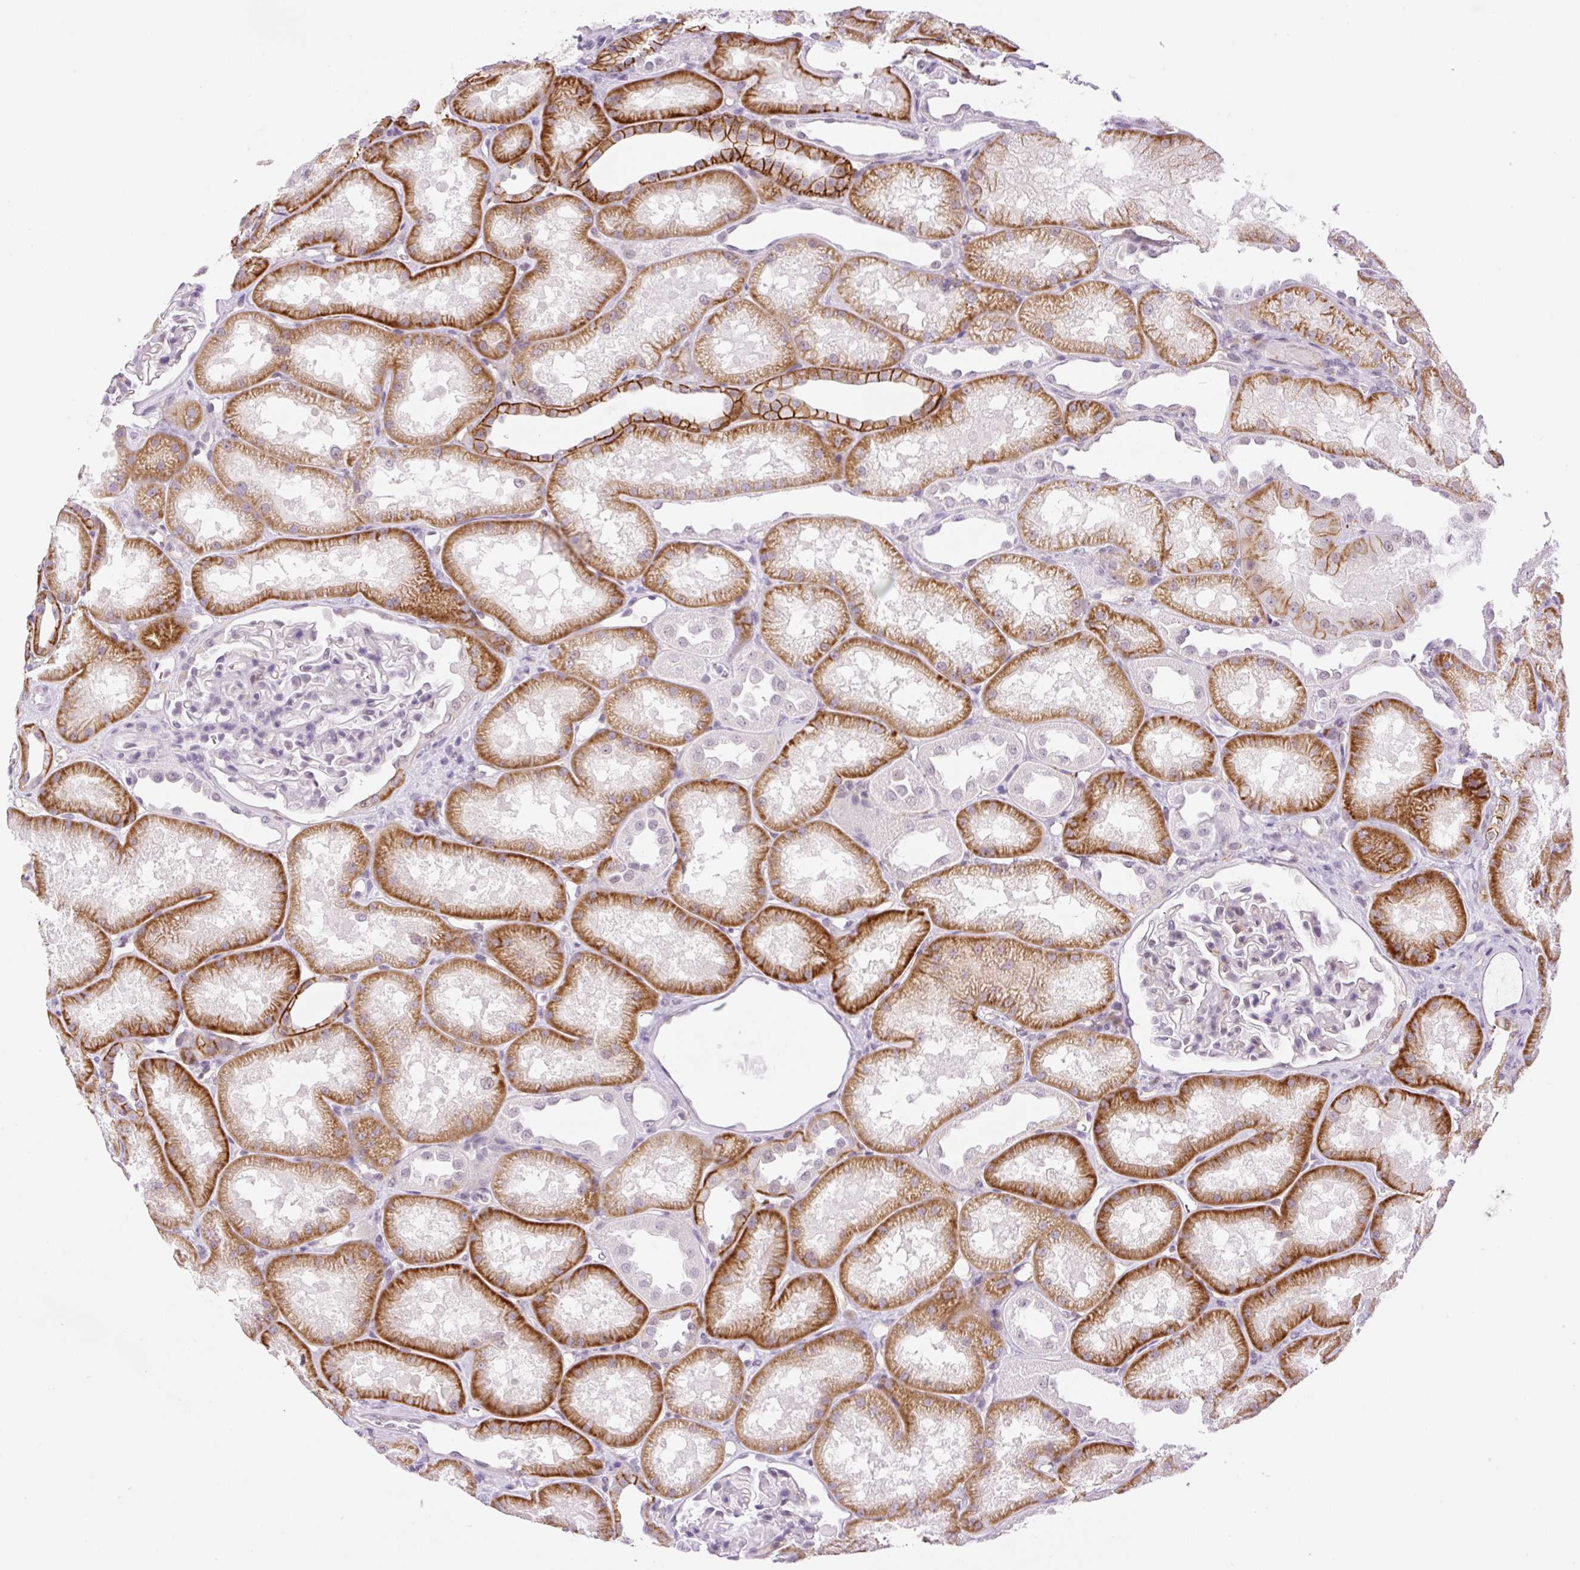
{"staining": {"intensity": "negative", "quantity": "none", "location": "none"}, "tissue": "kidney", "cell_type": "Cells in glomeruli", "image_type": "normal", "snomed": [{"axis": "morphology", "description": "Normal tissue, NOS"}, {"axis": "topography", "description": "Kidney"}], "caption": "The image displays no staining of cells in glomeruli in benign kidney.", "gene": "PALM3", "patient": {"sex": "male", "age": 61}}